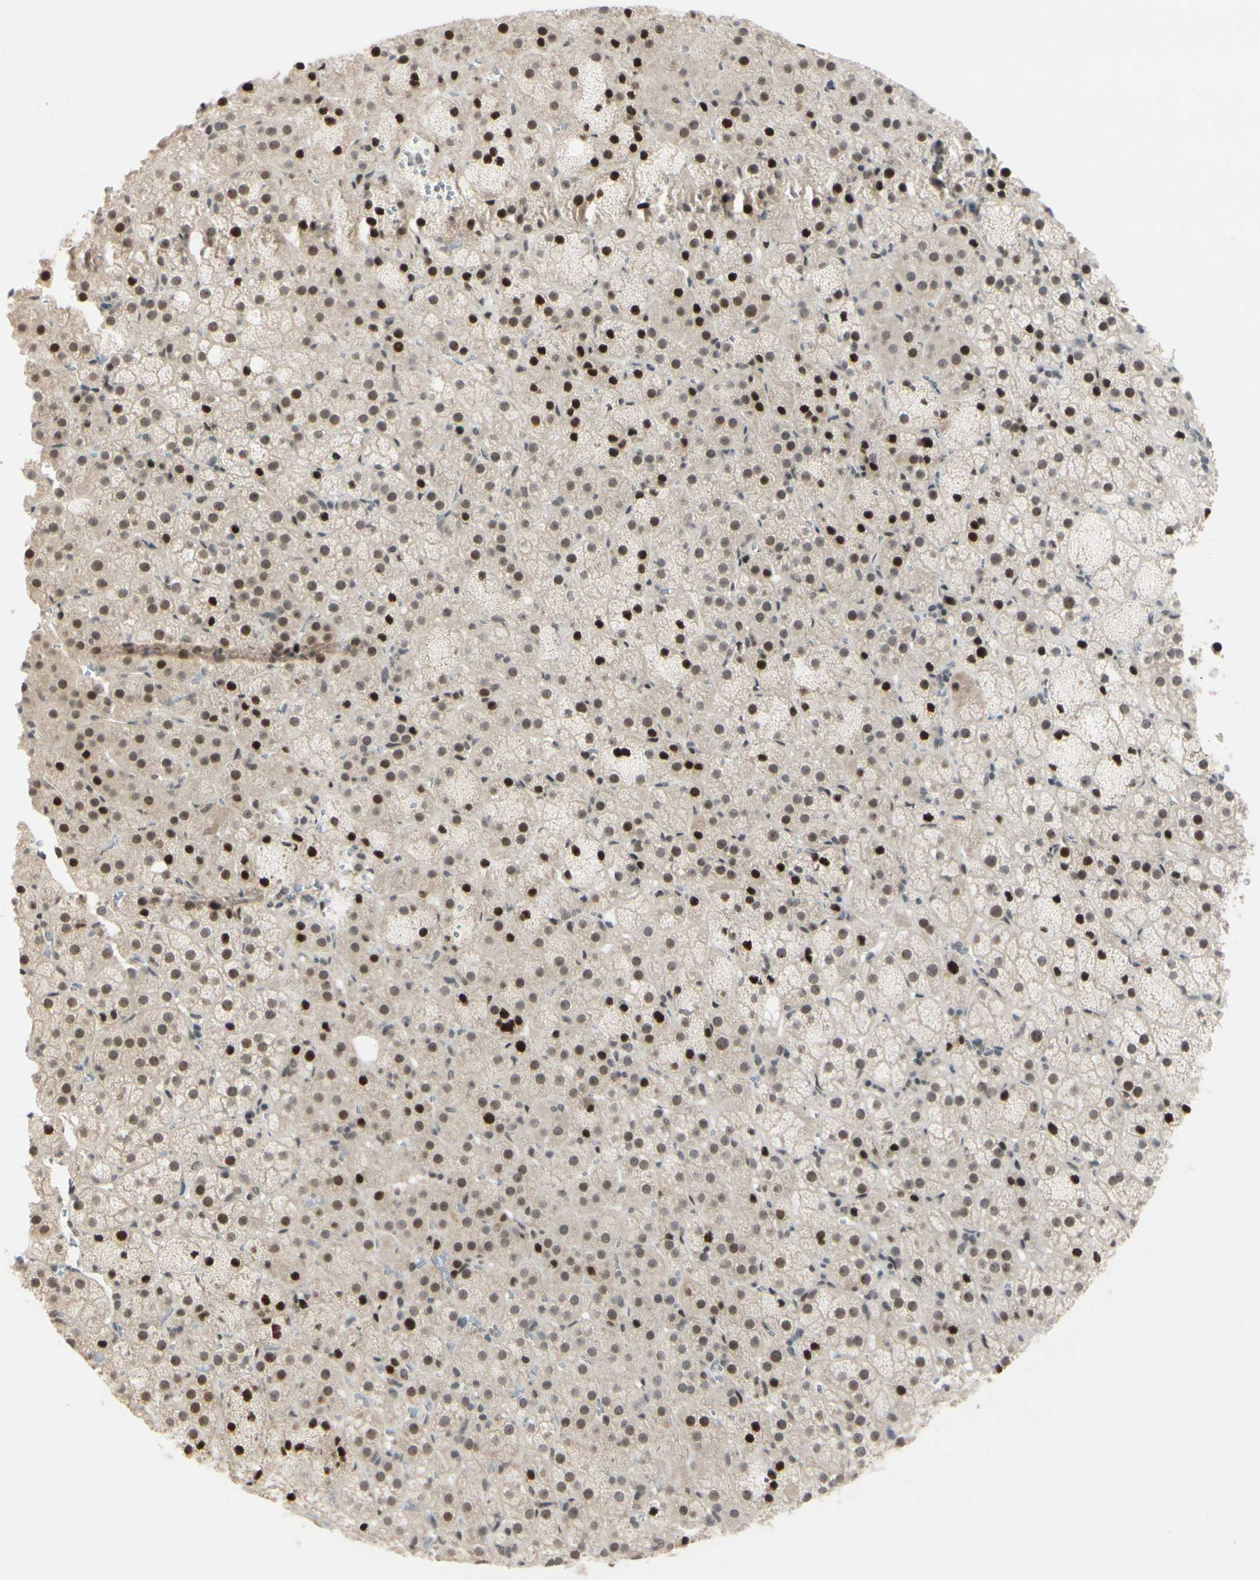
{"staining": {"intensity": "moderate", "quantity": ">75%", "location": "nuclear"}, "tissue": "adrenal gland", "cell_type": "Glandular cells", "image_type": "normal", "snomed": [{"axis": "morphology", "description": "Normal tissue, NOS"}, {"axis": "topography", "description": "Adrenal gland"}], "caption": "About >75% of glandular cells in normal adrenal gland exhibit moderate nuclear protein positivity as visualized by brown immunohistochemical staining.", "gene": "BRMS1", "patient": {"sex": "female", "age": 57}}